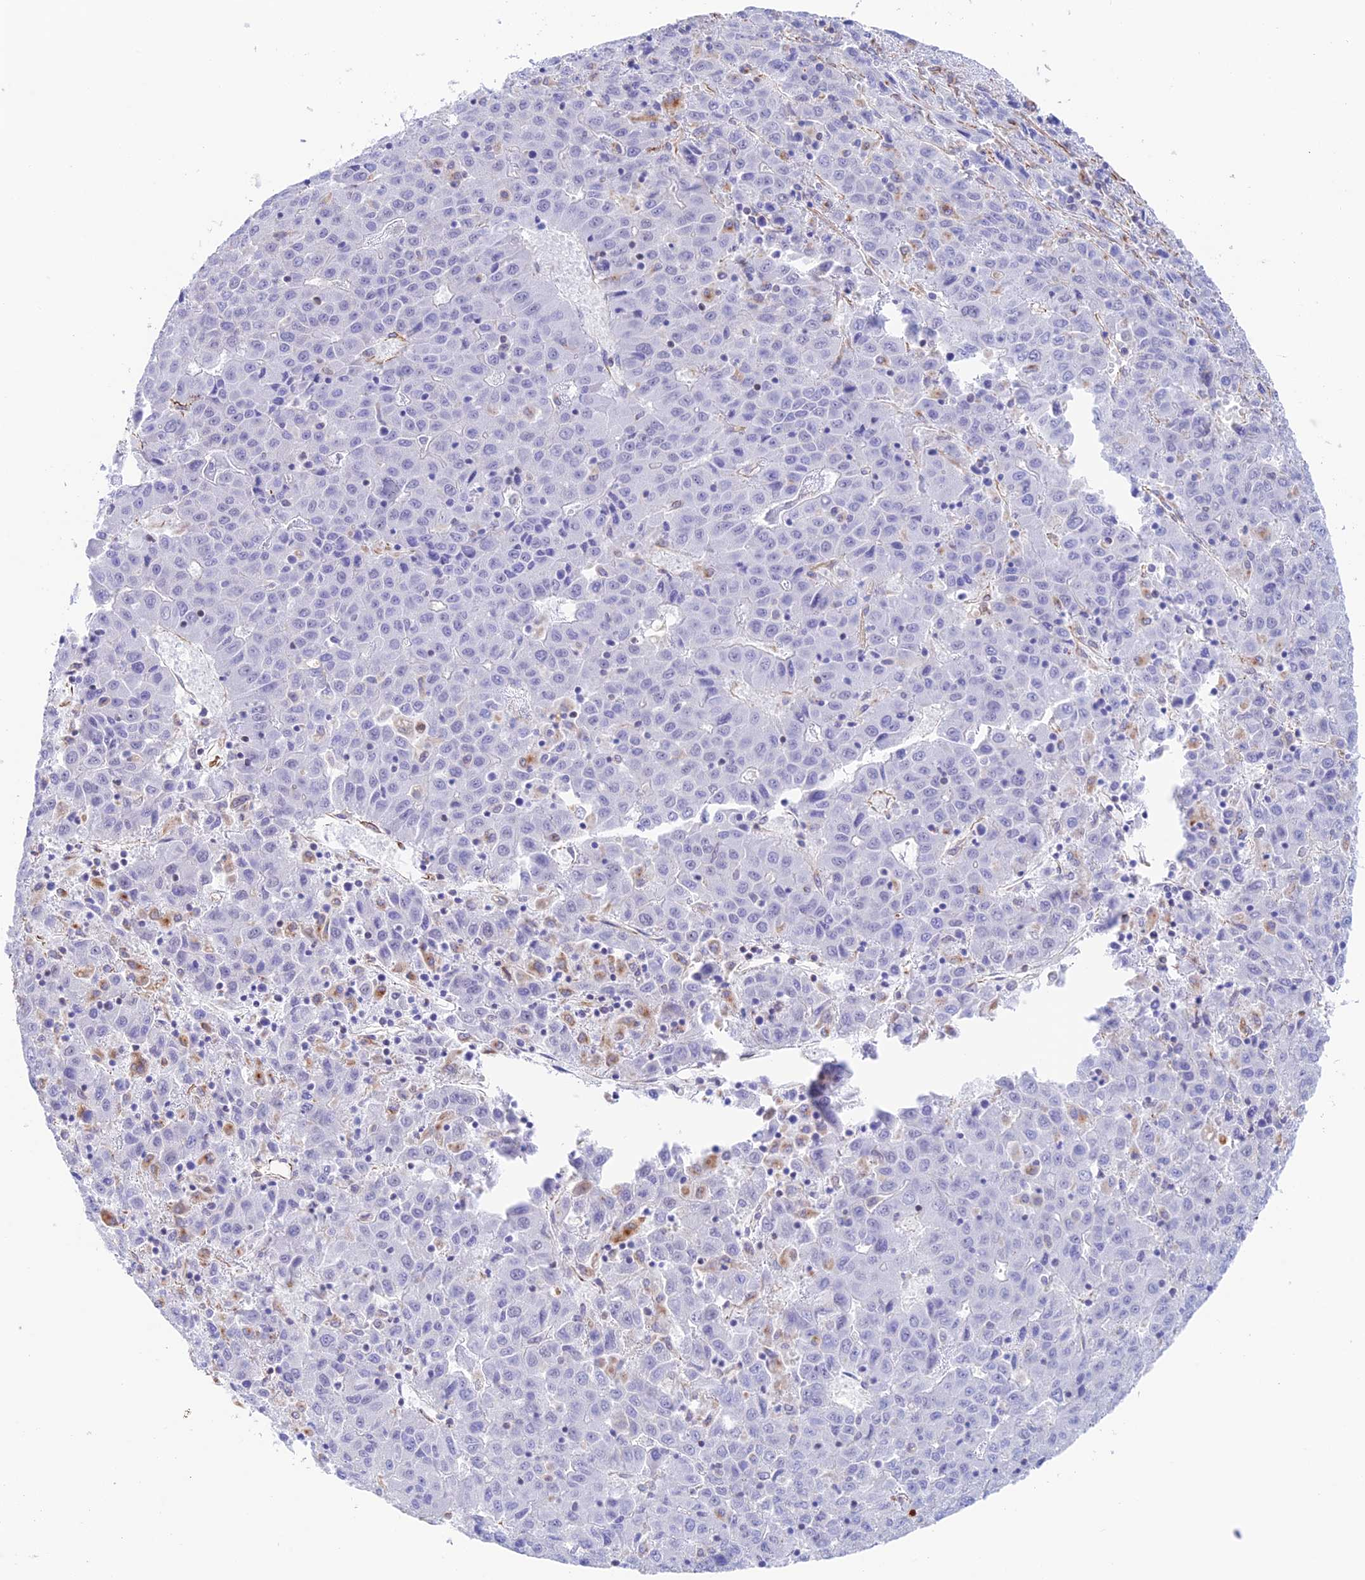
{"staining": {"intensity": "negative", "quantity": "none", "location": "none"}, "tissue": "liver cancer", "cell_type": "Tumor cells", "image_type": "cancer", "snomed": [{"axis": "morphology", "description": "Carcinoma, Hepatocellular, NOS"}, {"axis": "topography", "description": "Liver"}], "caption": "A high-resolution photomicrograph shows IHC staining of hepatocellular carcinoma (liver), which displays no significant positivity in tumor cells.", "gene": "ZNF652", "patient": {"sex": "female", "age": 53}}